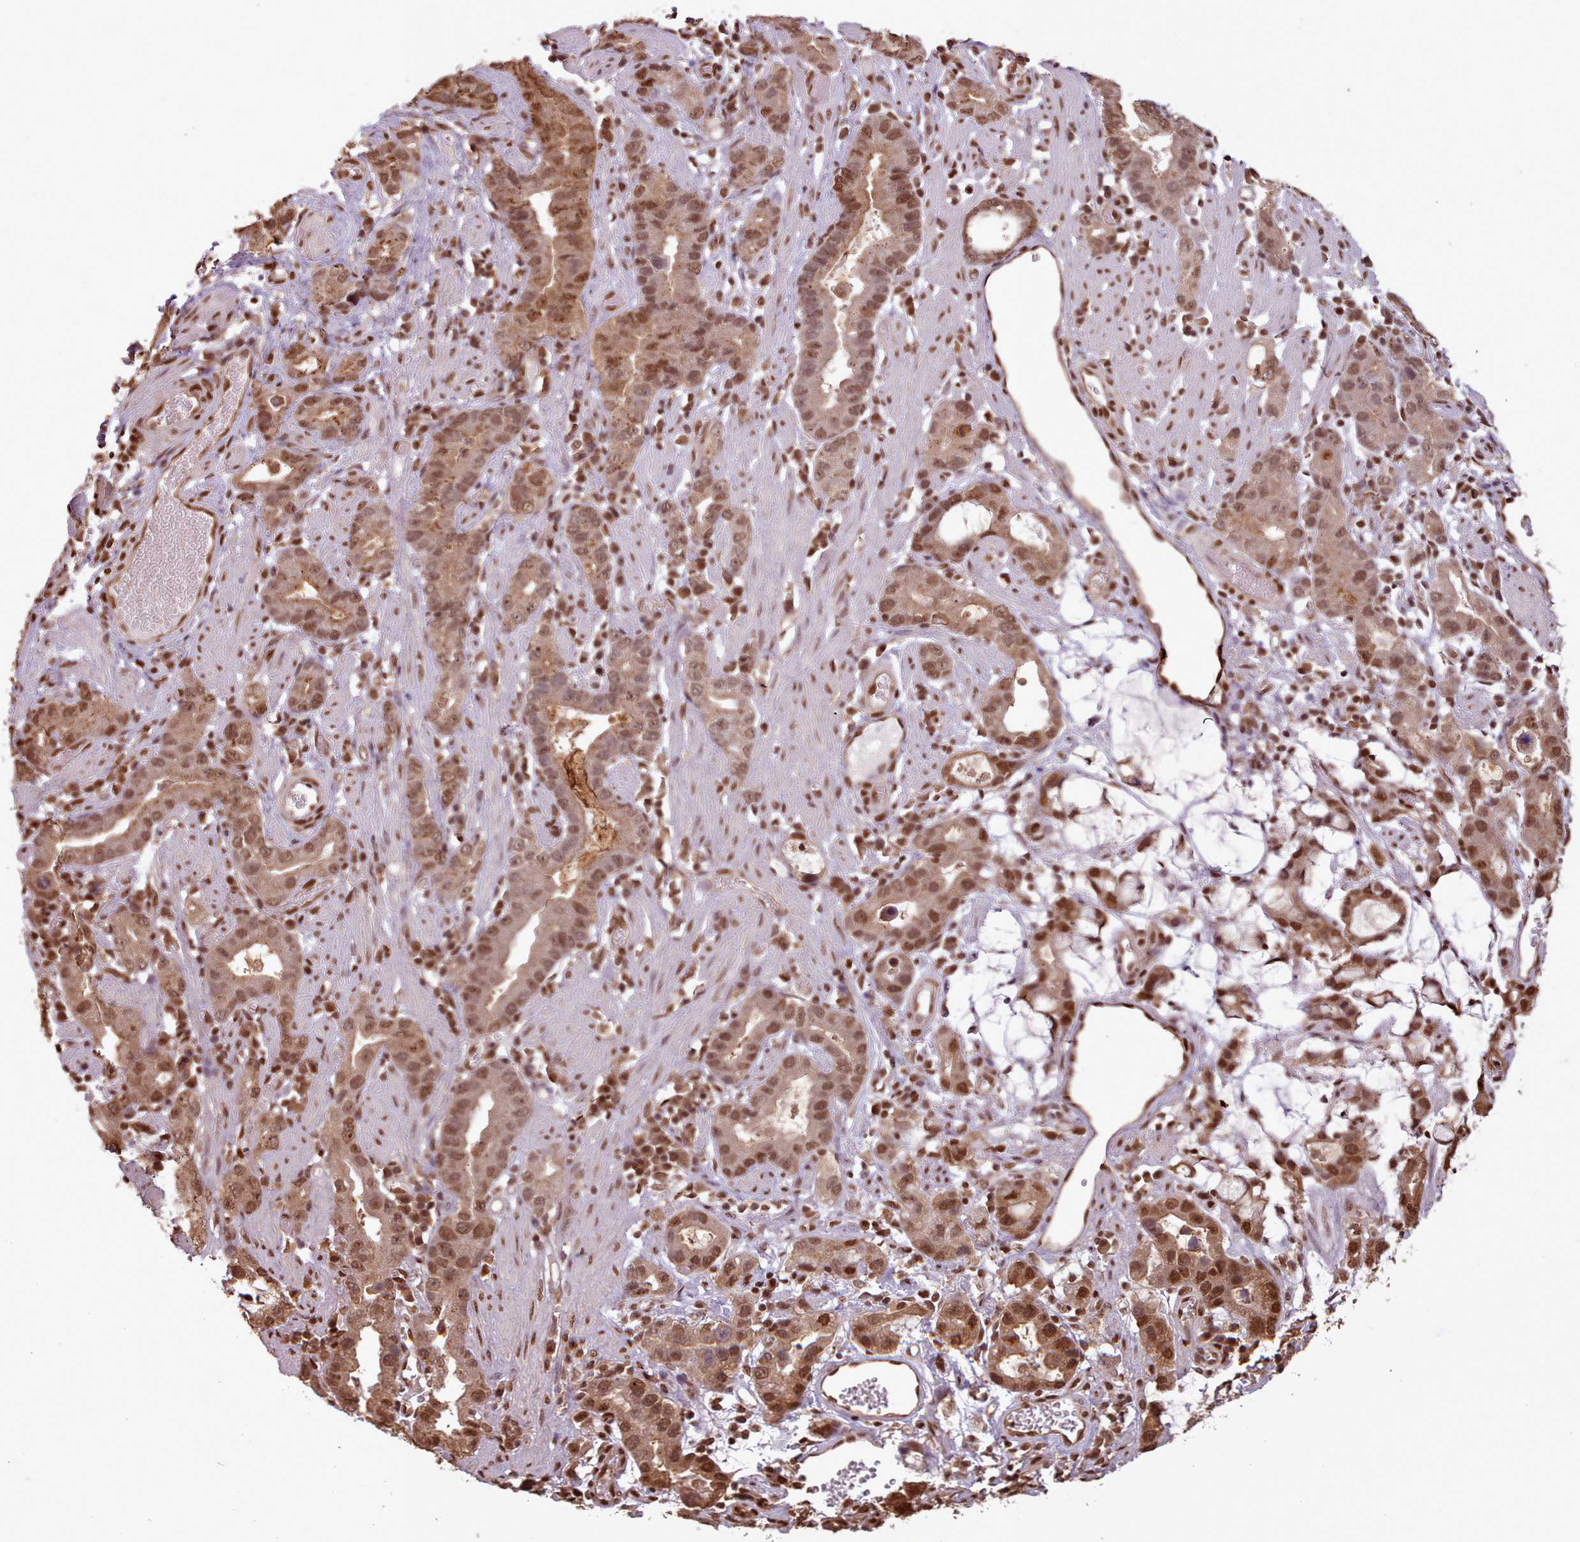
{"staining": {"intensity": "moderate", "quantity": ">75%", "location": "cytoplasmic/membranous,nuclear"}, "tissue": "stomach cancer", "cell_type": "Tumor cells", "image_type": "cancer", "snomed": [{"axis": "morphology", "description": "Adenocarcinoma, NOS"}, {"axis": "topography", "description": "Stomach"}], "caption": "There is medium levels of moderate cytoplasmic/membranous and nuclear positivity in tumor cells of stomach adenocarcinoma, as demonstrated by immunohistochemical staining (brown color).", "gene": "RPS27A", "patient": {"sex": "male", "age": 55}}